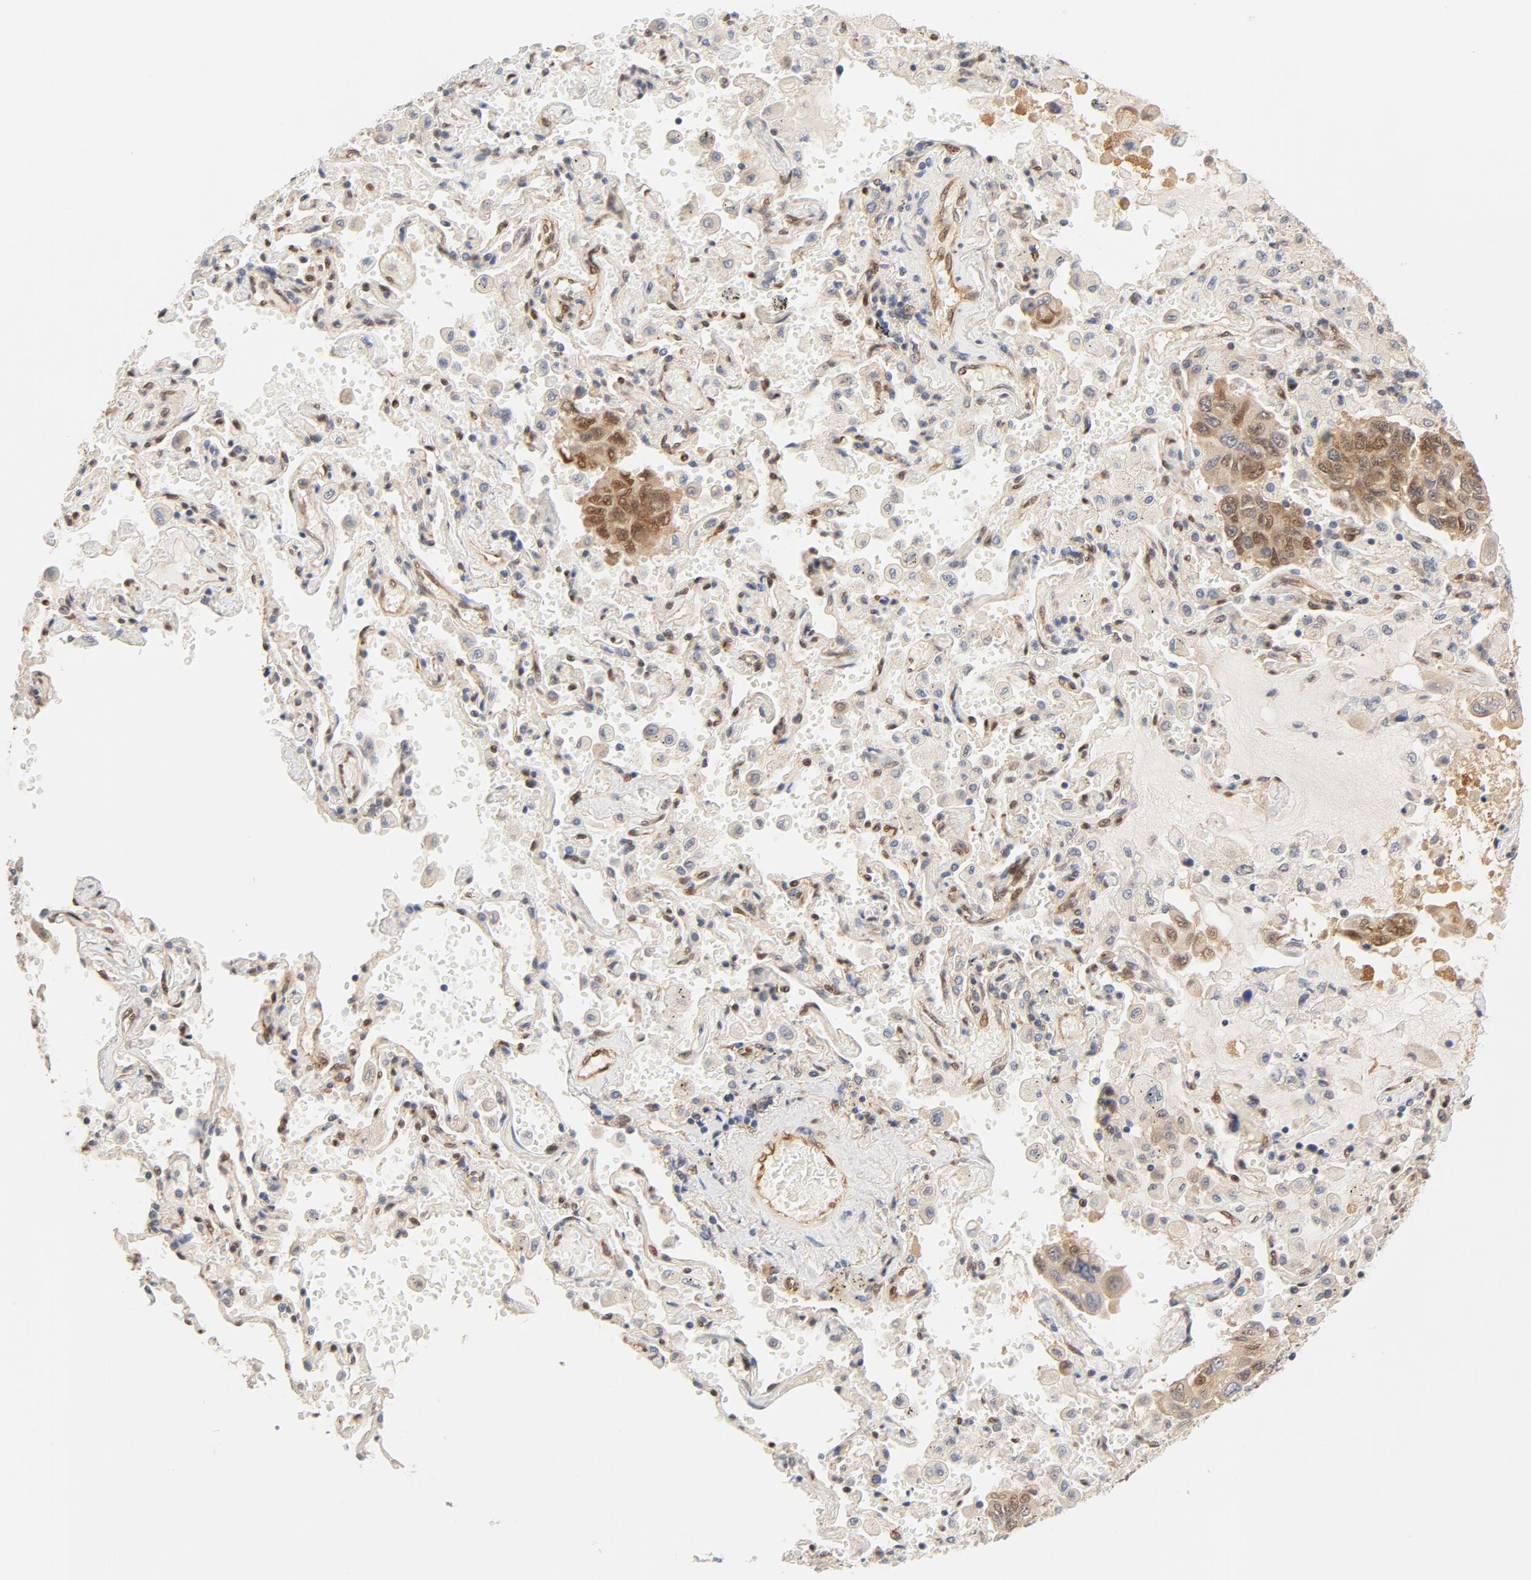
{"staining": {"intensity": "moderate", "quantity": ">75%", "location": "cytoplasmic/membranous,nuclear"}, "tissue": "lung cancer", "cell_type": "Tumor cells", "image_type": "cancer", "snomed": [{"axis": "morphology", "description": "Adenocarcinoma, NOS"}, {"axis": "topography", "description": "Lung"}], "caption": "A medium amount of moderate cytoplasmic/membranous and nuclear positivity is seen in approximately >75% of tumor cells in lung adenocarcinoma tissue. Immunohistochemistry stains the protein of interest in brown and the nuclei are stained blue.", "gene": "EIF4E", "patient": {"sex": "male", "age": 64}}